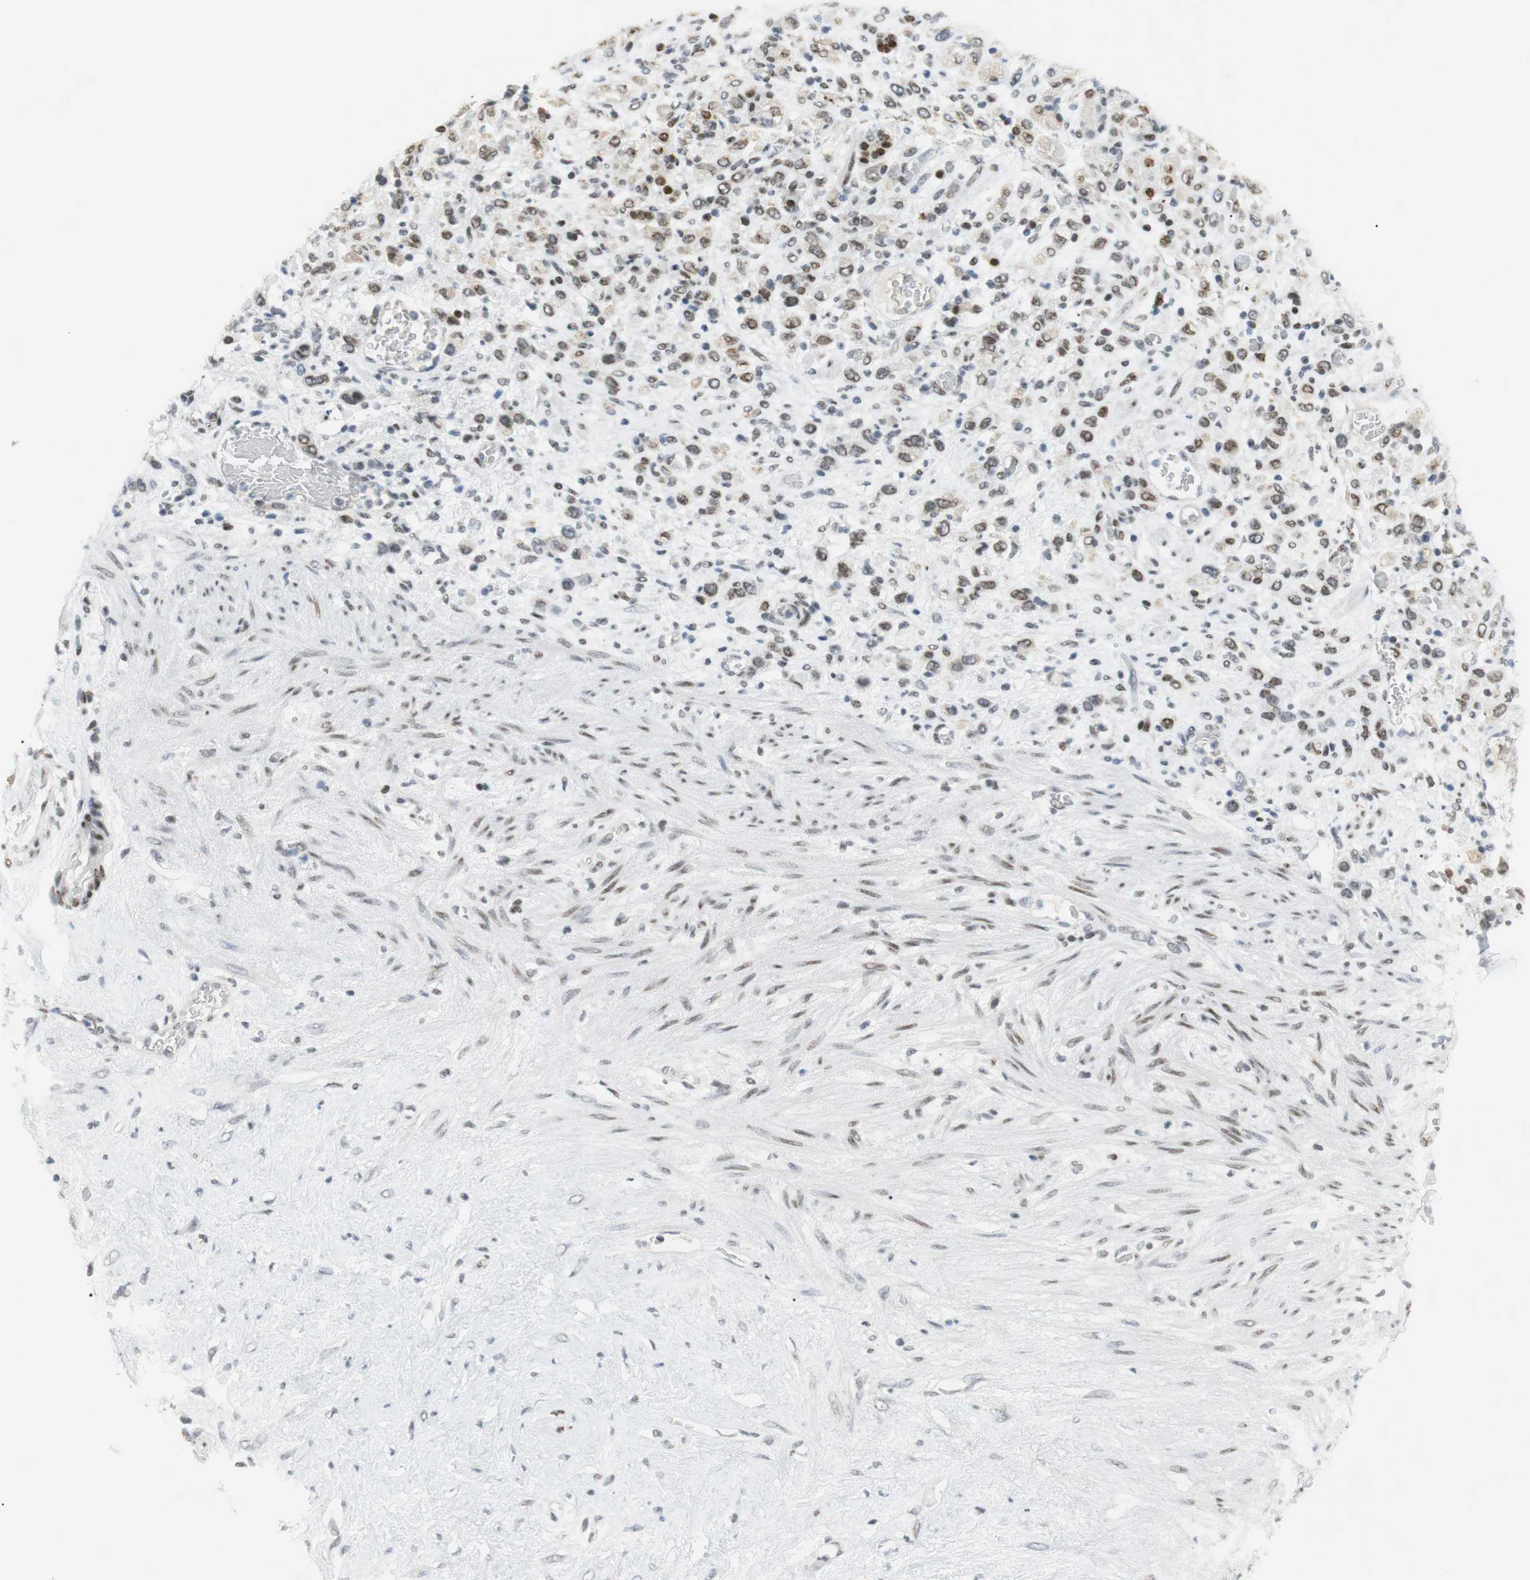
{"staining": {"intensity": "moderate", "quantity": "25%-75%", "location": "nuclear"}, "tissue": "stomach cancer", "cell_type": "Tumor cells", "image_type": "cancer", "snomed": [{"axis": "morphology", "description": "Adenocarcinoma, NOS"}, {"axis": "morphology", "description": "Adenocarcinoma, High grade"}, {"axis": "topography", "description": "Stomach, upper"}, {"axis": "topography", "description": "Stomach, lower"}], "caption": "IHC of human stomach cancer (adenocarcinoma (high-grade)) shows medium levels of moderate nuclear expression in approximately 25%-75% of tumor cells. (Stains: DAB (3,3'-diaminobenzidine) in brown, nuclei in blue, Microscopy: brightfield microscopy at high magnification).", "gene": "BMI1", "patient": {"sex": "female", "age": 65}}